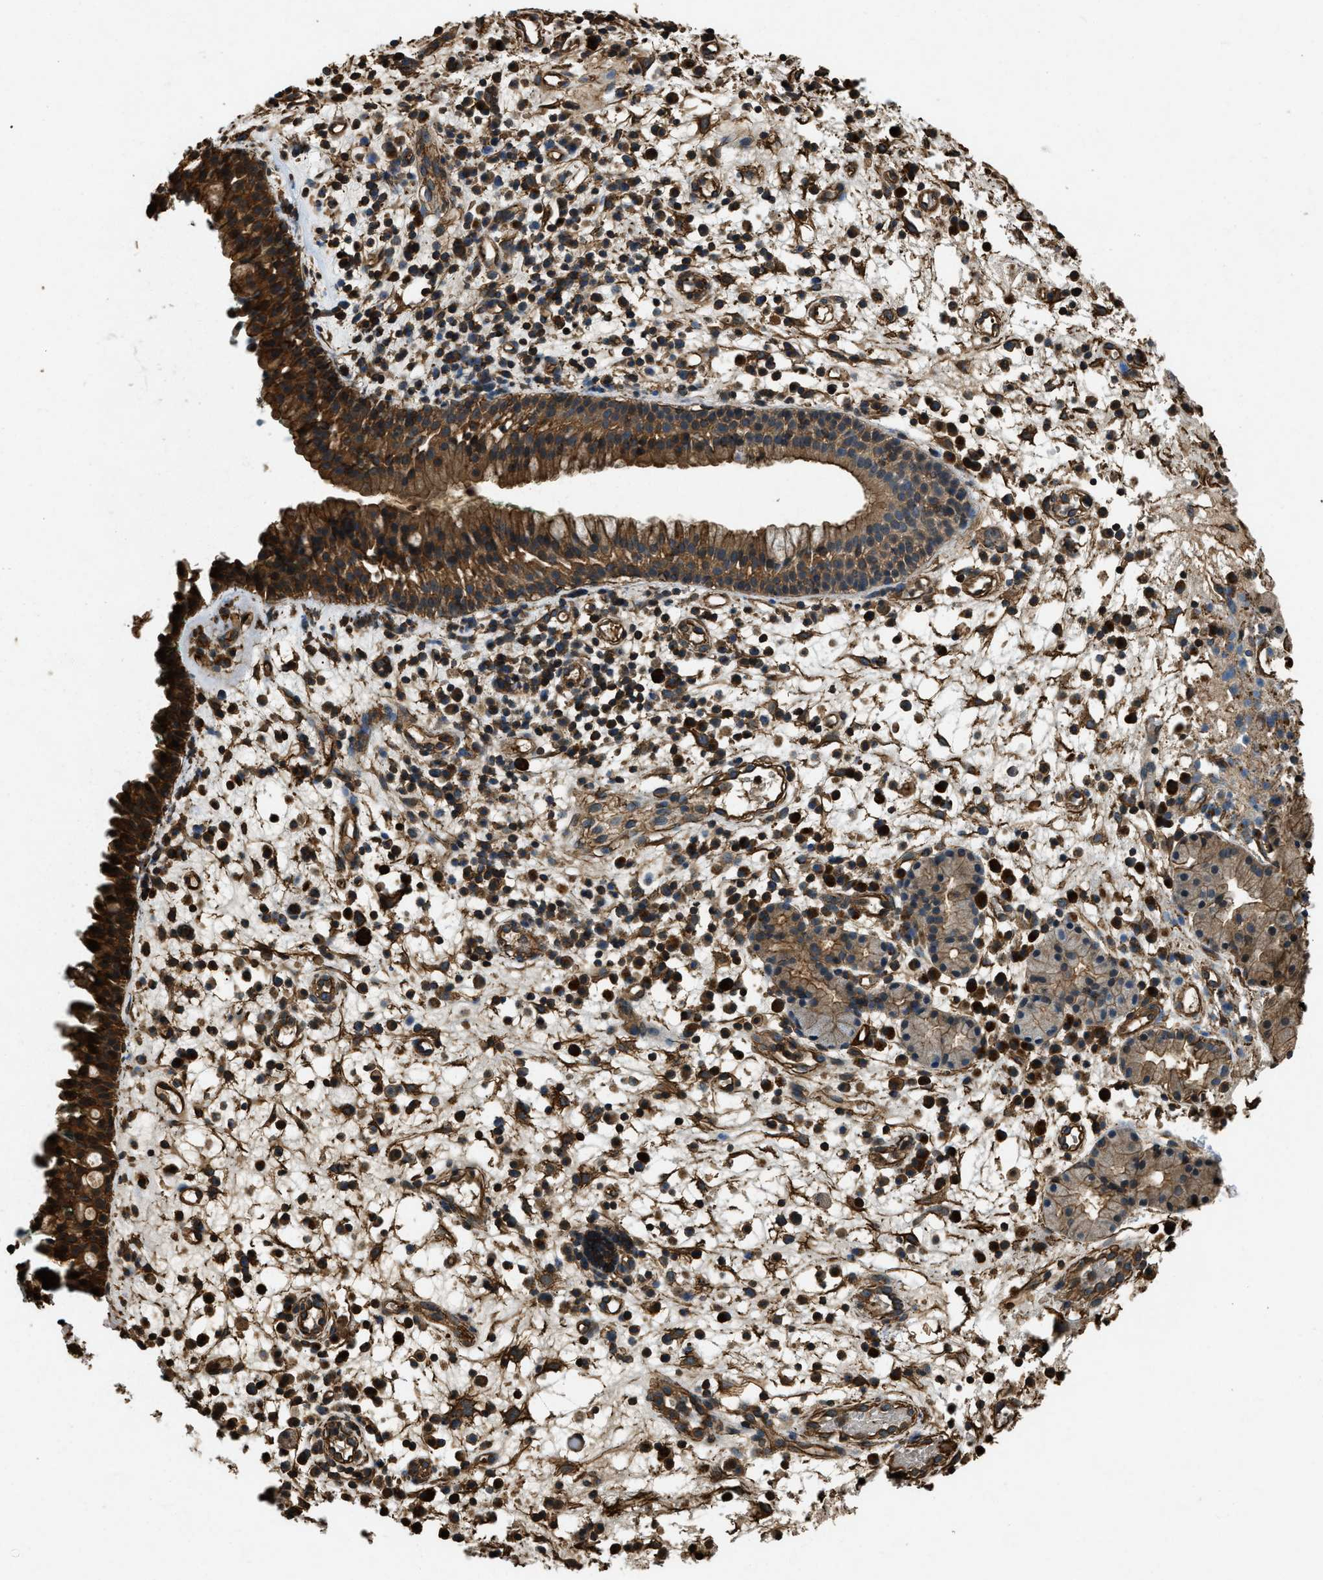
{"staining": {"intensity": "strong", "quantity": ">75%", "location": "cytoplasmic/membranous"}, "tissue": "nasopharynx", "cell_type": "Respiratory epithelial cells", "image_type": "normal", "snomed": [{"axis": "morphology", "description": "Normal tissue, NOS"}, {"axis": "morphology", "description": "Basal cell carcinoma"}, {"axis": "topography", "description": "Cartilage tissue"}, {"axis": "topography", "description": "Nasopharynx"}, {"axis": "topography", "description": "Oral tissue"}], "caption": "IHC photomicrograph of benign human nasopharynx stained for a protein (brown), which shows high levels of strong cytoplasmic/membranous expression in about >75% of respiratory epithelial cells.", "gene": "YARS1", "patient": {"sex": "female", "age": 77}}